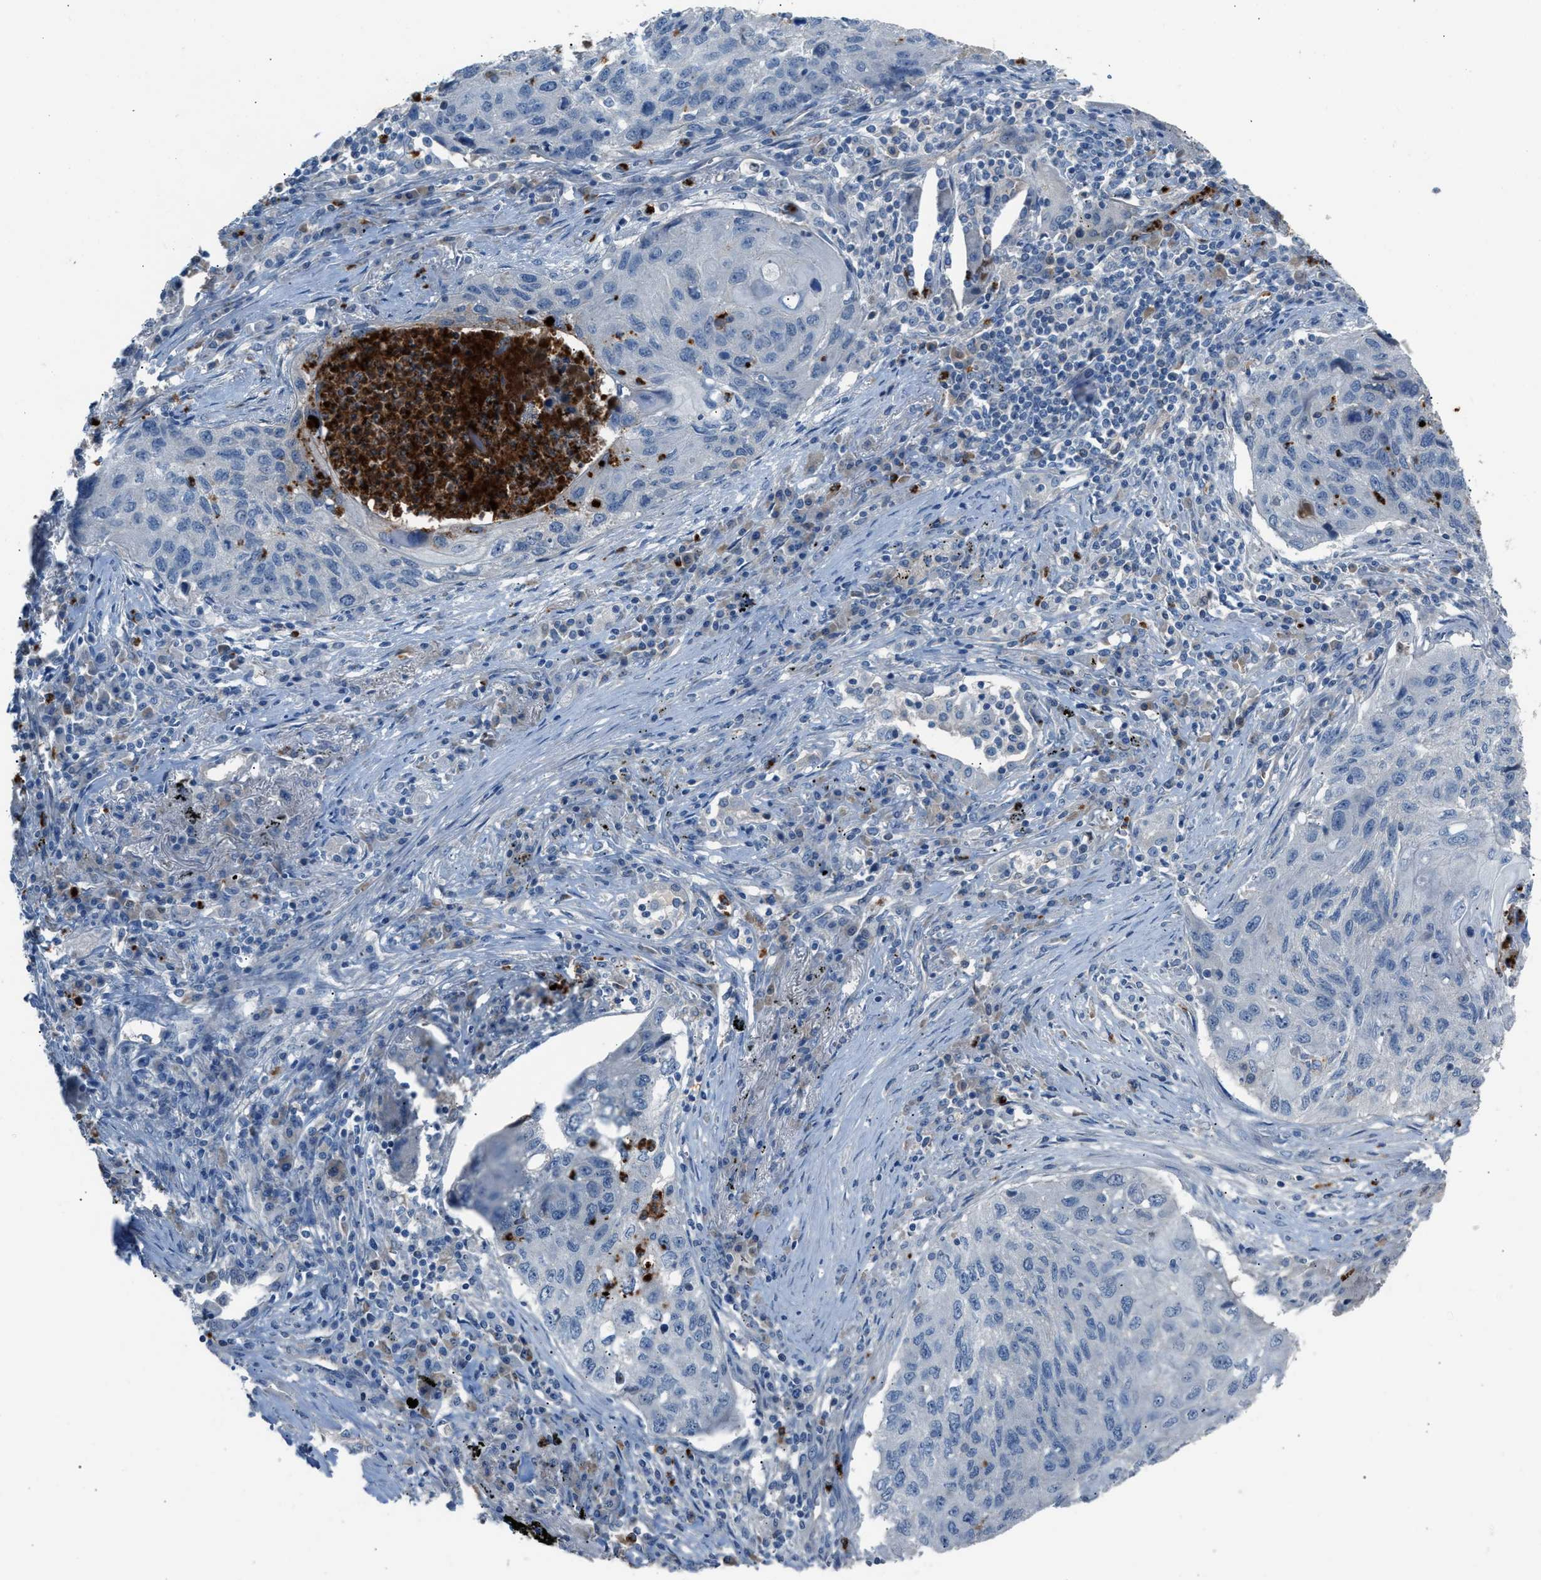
{"staining": {"intensity": "negative", "quantity": "none", "location": "none"}, "tissue": "lung cancer", "cell_type": "Tumor cells", "image_type": "cancer", "snomed": [{"axis": "morphology", "description": "Squamous cell carcinoma, NOS"}, {"axis": "topography", "description": "Lung"}], "caption": "Tumor cells are negative for brown protein staining in lung squamous cell carcinoma.", "gene": "CFAP77", "patient": {"sex": "female", "age": 63}}